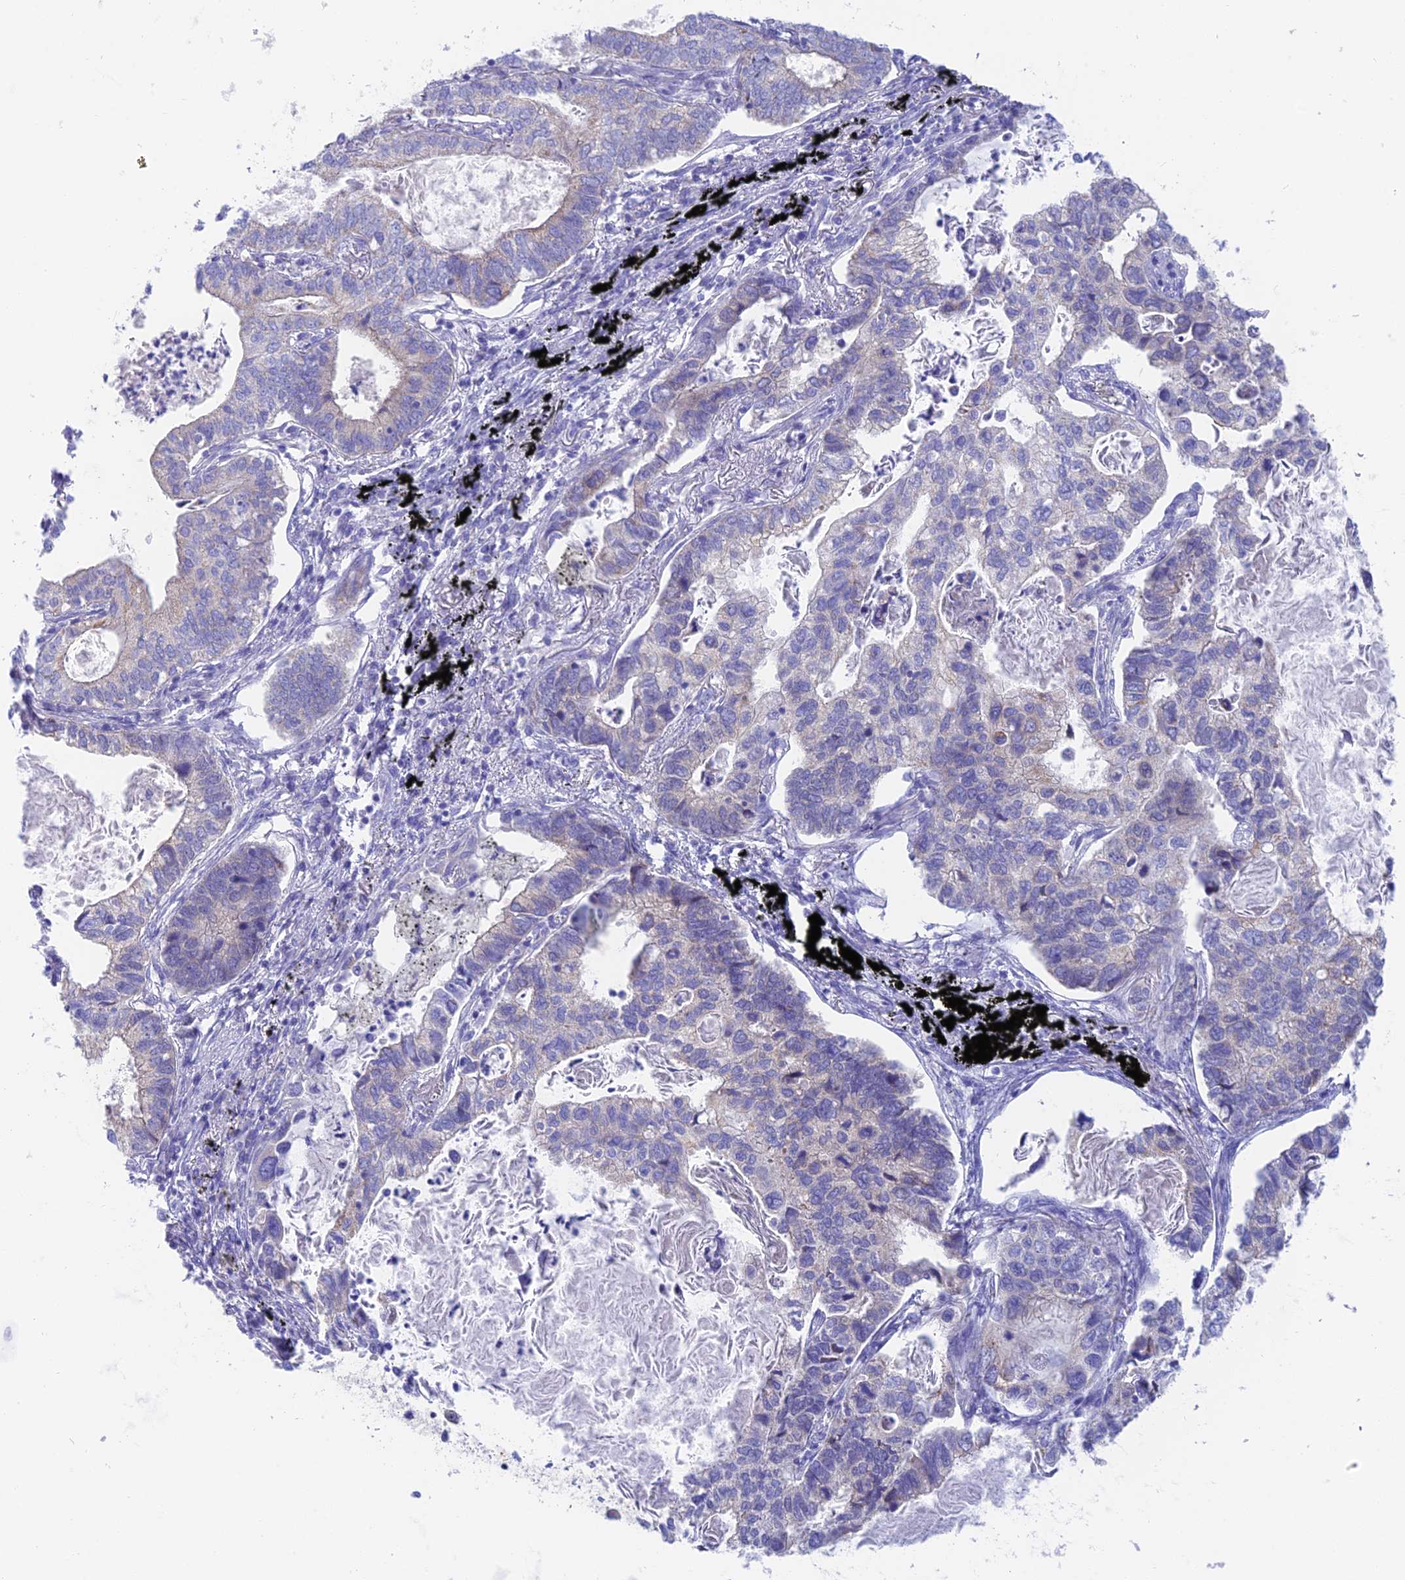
{"staining": {"intensity": "negative", "quantity": "none", "location": "none"}, "tissue": "lung cancer", "cell_type": "Tumor cells", "image_type": "cancer", "snomed": [{"axis": "morphology", "description": "Adenocarcinoma, NOS"}, {"axis": "topography", "description": "Lung"}], "caption": "Immunohistochemical staining of adenocarcinoma (lung) reveals no significant expression in tumor cells.", "gene": "LZTFL1", "patient": {"sex": "male", "age": 67}}